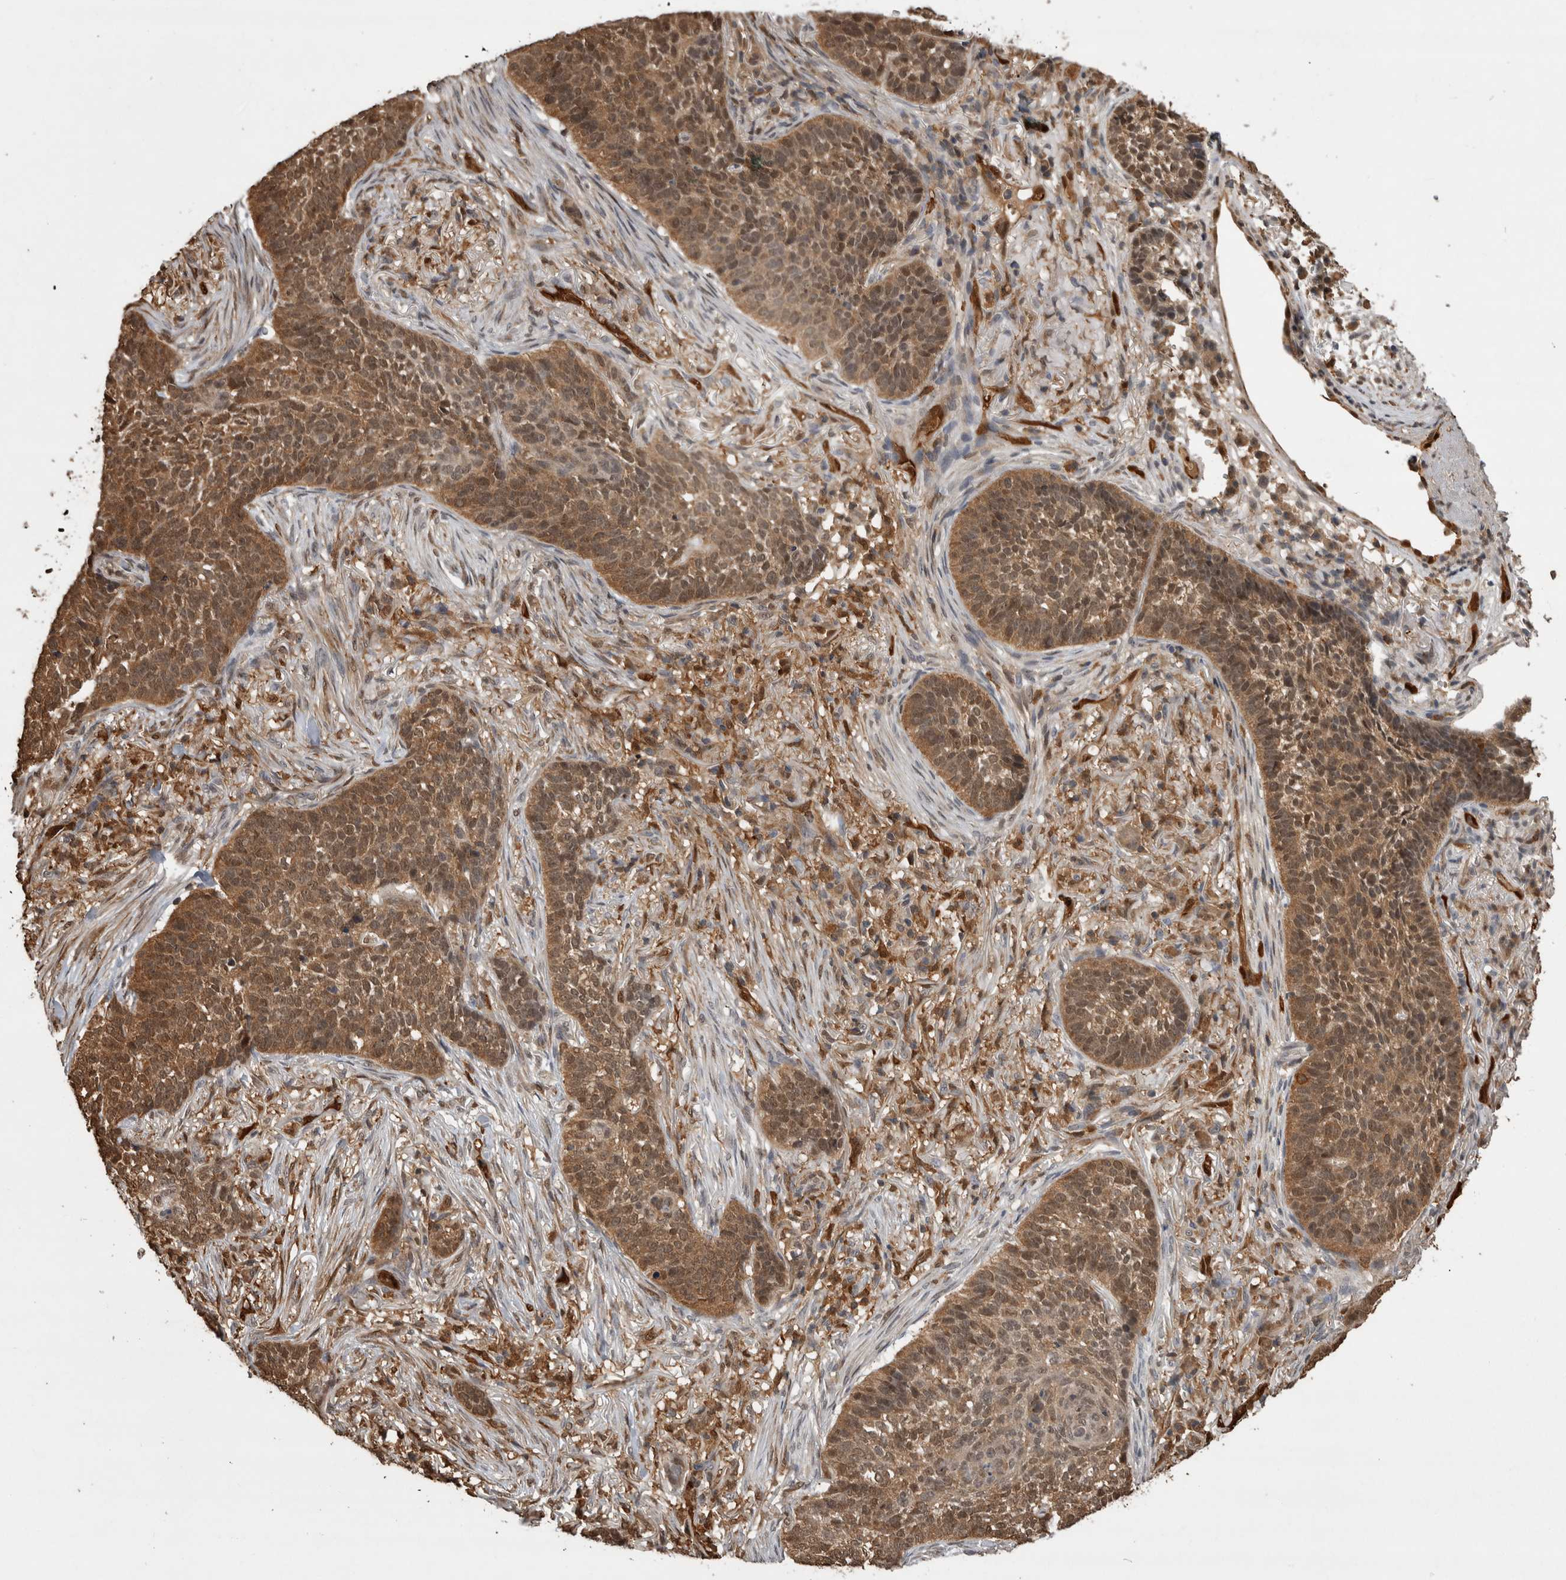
{"staining": {"intensity": "moderate", "quantity": ">75%", "location": "cytoplasmic/membranous,nuclear"}, "tissue": "skin cancer", "cell_type": "Tumor cells", "image_type": "cancer", "snomed": [{"axis": "morphology", "description": "Basal cell carcinoma"}, {"axis": "topography", "description": "Skin"}], "caption": "DAB immunohistochemical staining of skin cancer (basal cell carcinoma) displays moderate cytoplasmic/membranous and nuclear protein staining in about >75% of tumor cells.", "gene": "LXN", "patient": {"sex": "male", "age": 85}}